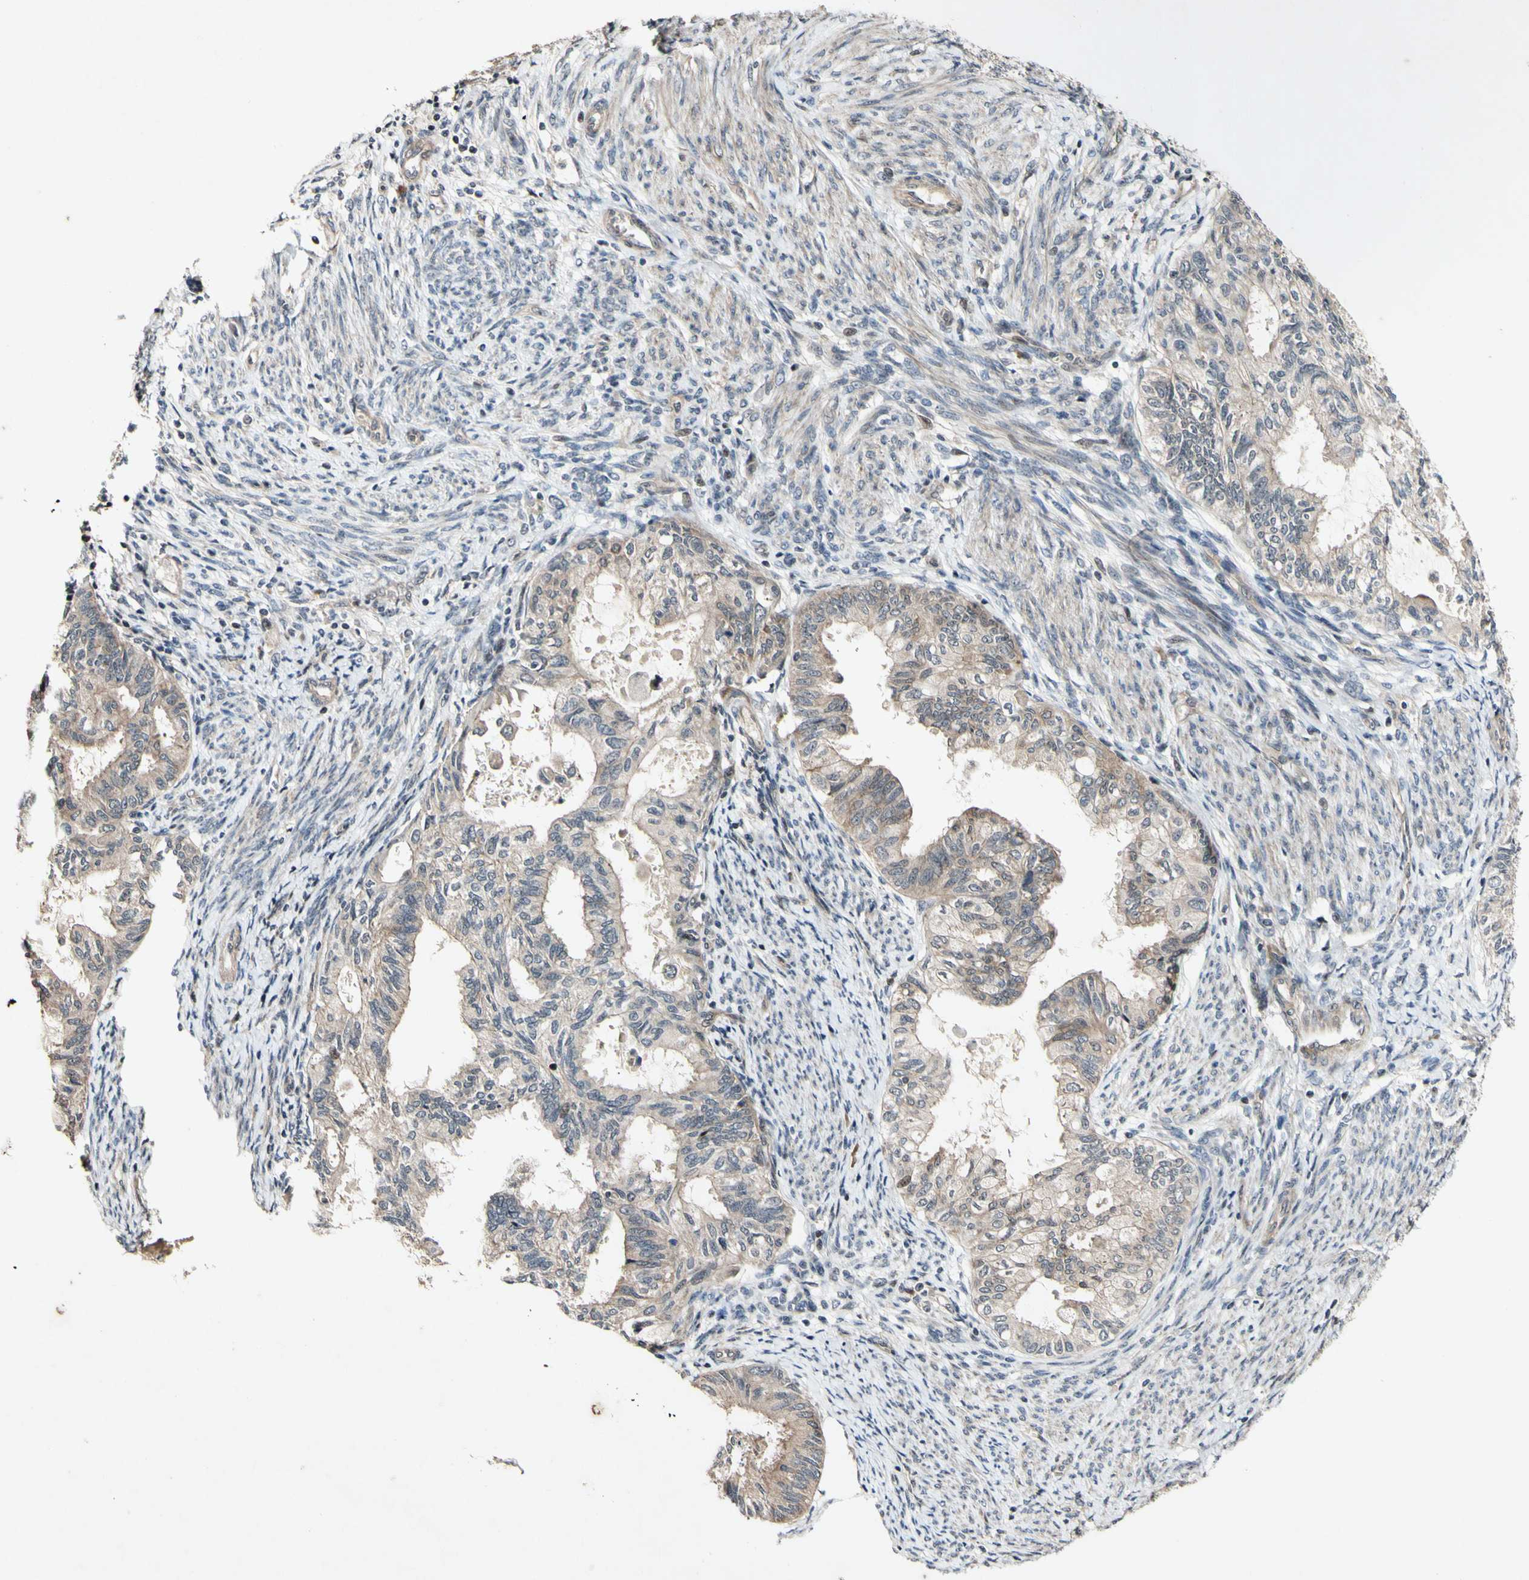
{"staining": {"intensity": "weak", "quantity": ">75%", "location": "none"}, "tissue": "cervical cancer", "cell_type": "Tumor cells", "image_type": "cancer", "snomed": [{"axis": "morphology", "description": "Normal tissue, NOS"}, {"axis": "morphology", "description": "Adenocarcinoma, NOS"}, {"axis": "topography", "description": "Cervix"}, {"axis": "topography", "description": "Endometrium"}], "caption": "Approximately >75% of tumor cells in cervical cancer (adenocarcinoma) show weak None protein positivity as visualized by brown immunohistochemical staining.", "gene": "CSNK1E", "patient": {"sex": "female", "age": 86}}